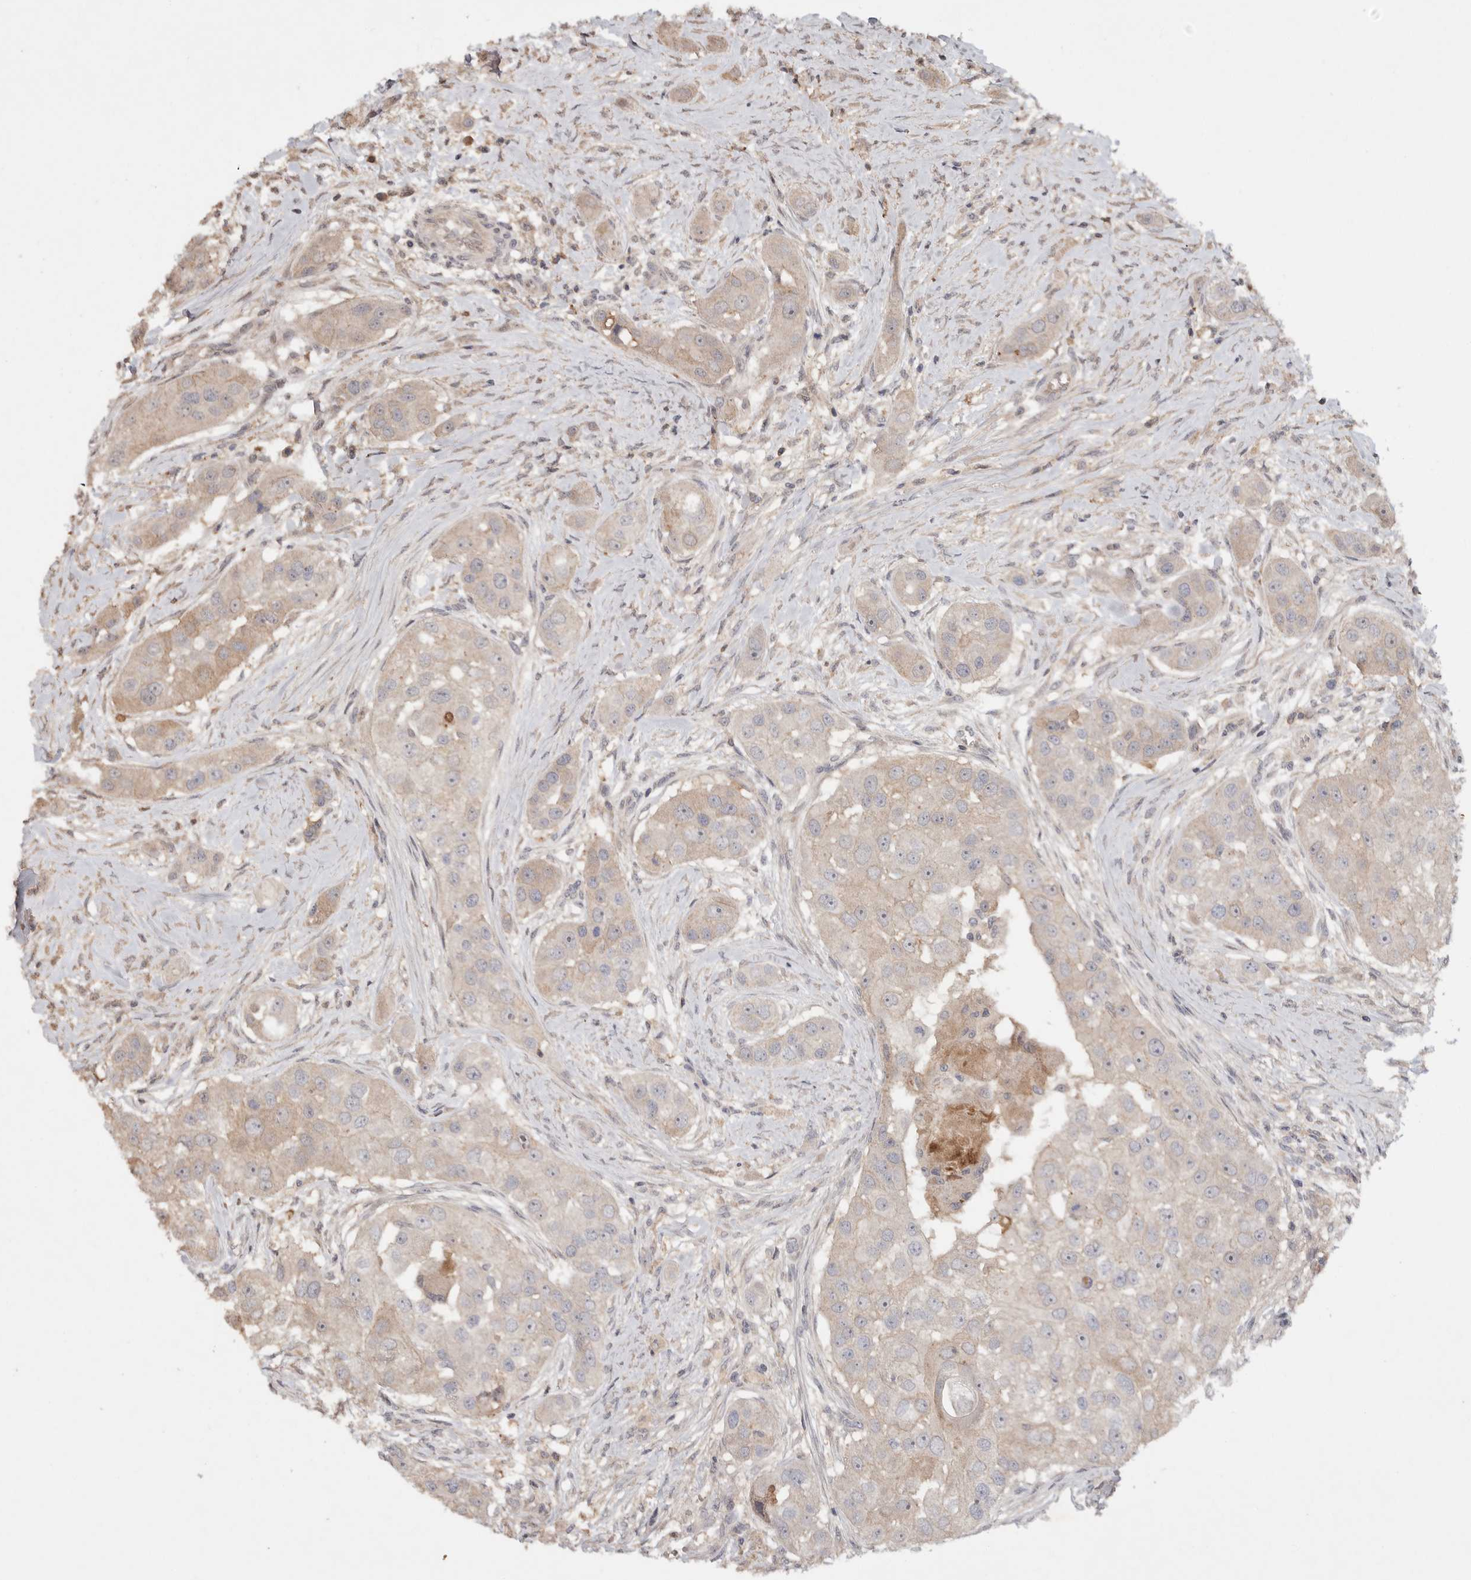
{"staining": {"intensity": "weak", "quantity": "25%-75%", "location": "cytoplasmic/membranous"}, "tissue": "head and neck cancer", "cell_type": "Tumor cells", "image_type": "cancer", "snomed": [{"axis": "morphology", "description": "Normal tissue, NOS"}, {"axis": "morphology", "description": "Squamous cell carcinoma, NOS"}, {"axis": "topography", "description": "Skeletal muscle"}, {"axis": "topography", "description": "Head-Neck"}], "caption": "Head and neck cancer stained with a brown dye displays weak cytoplasmic/membranous positive expression in about 25%-75% of tumor cells.", "gene": "VN1R4", "patient": {"sex": "male", "age": 51}}